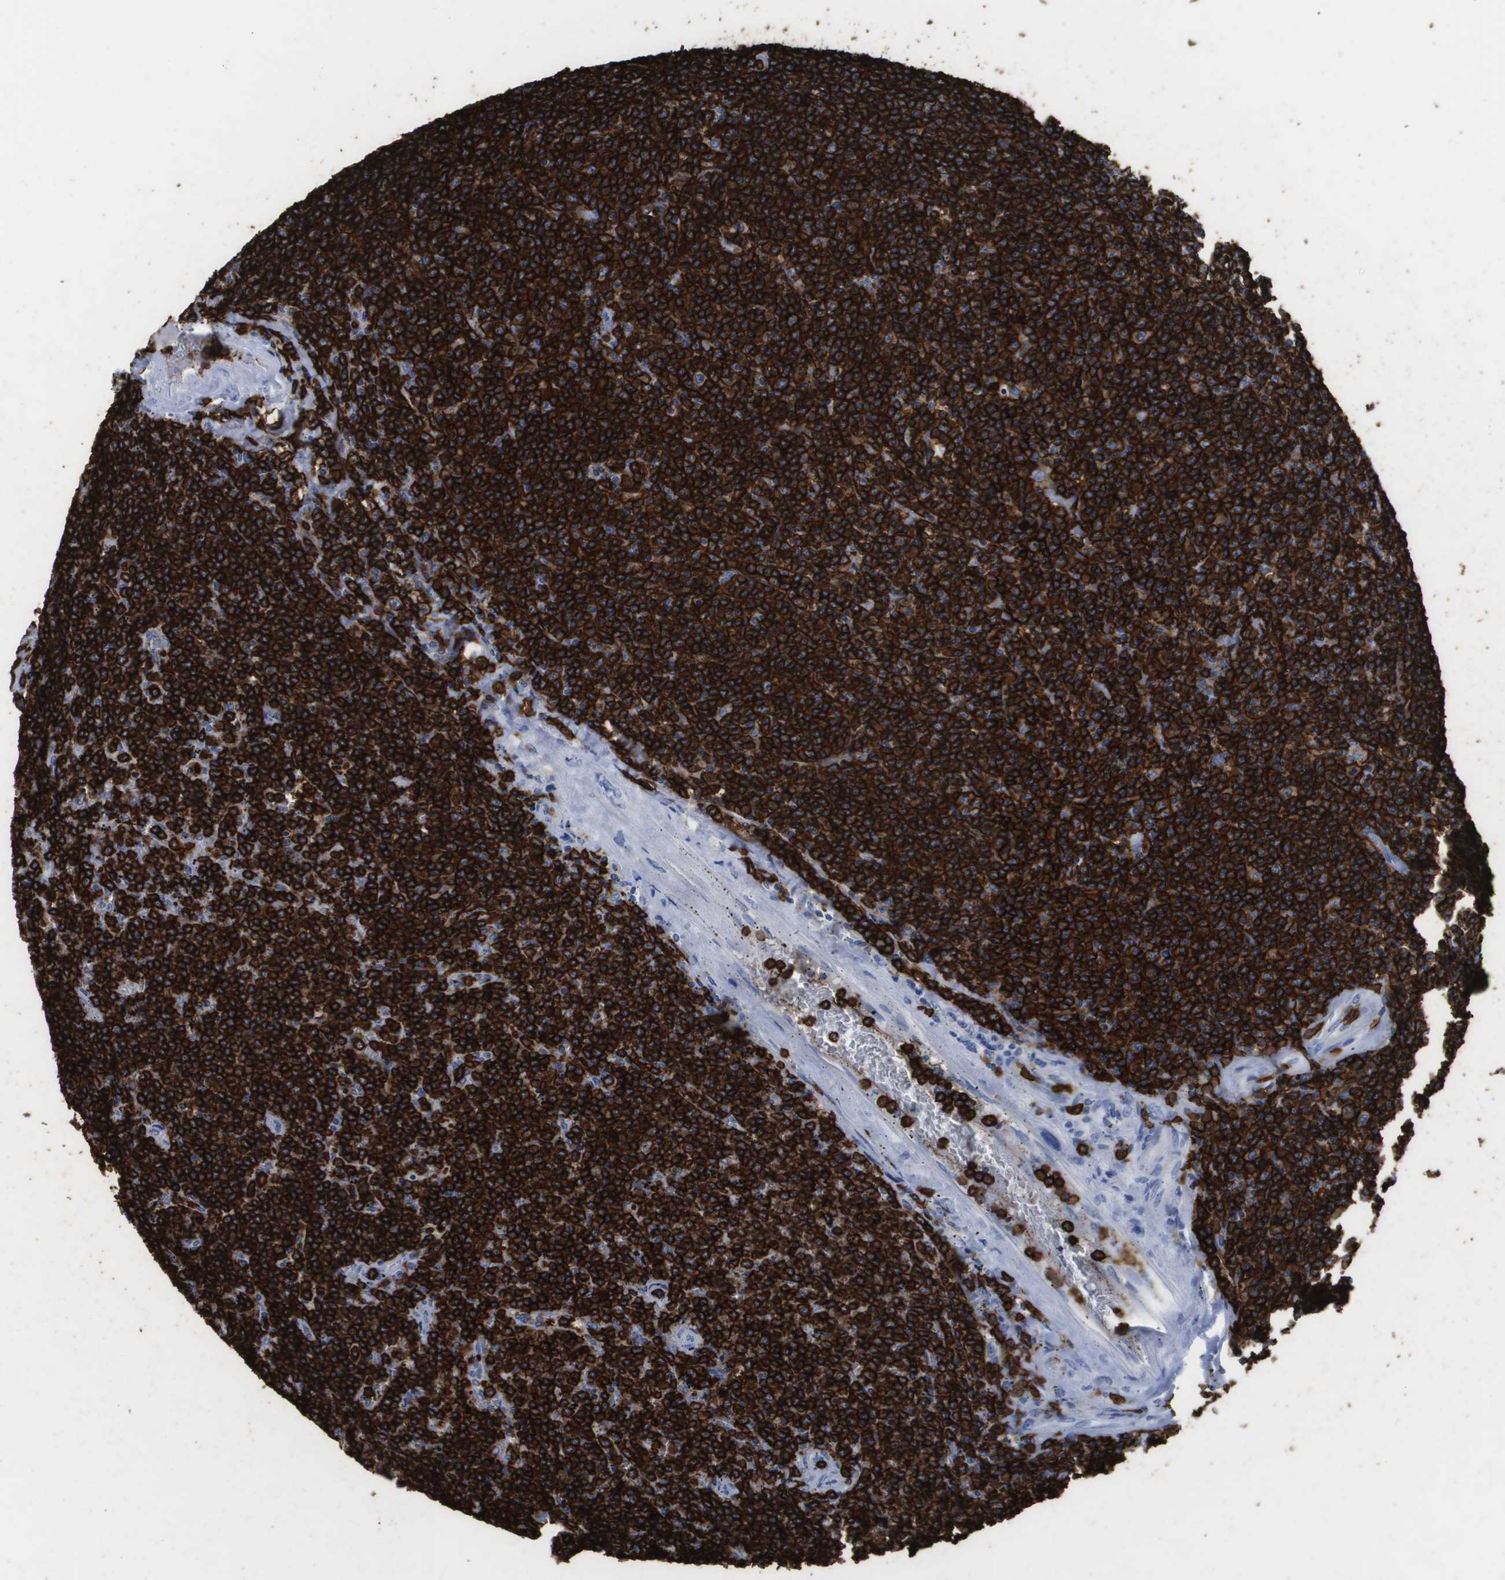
{"staining": {"intensity": "strong", "quantity": ">75%", "location": "cytoplasmic/membranous"}, "tissue": "lymphoma", "cell_type": "Tumor cells", "image_type": "cancer", "snomed": [{"axis": "morphology", "description": "Malignant lymphoma, non-Hodgkin's type, Low grade"}, {"axis": "topography", "description": "Spleen"}], "caption": "About >75% of tumor cells in low-grade malignant lymphoma, non-Hodgkin's type demonstrate strong cytoplasmic/membranous protein positivity as visualized by brown immunohistochemical staining.", "gene": "MS4A1", "patient": {"sex": "female", "age": 19}}